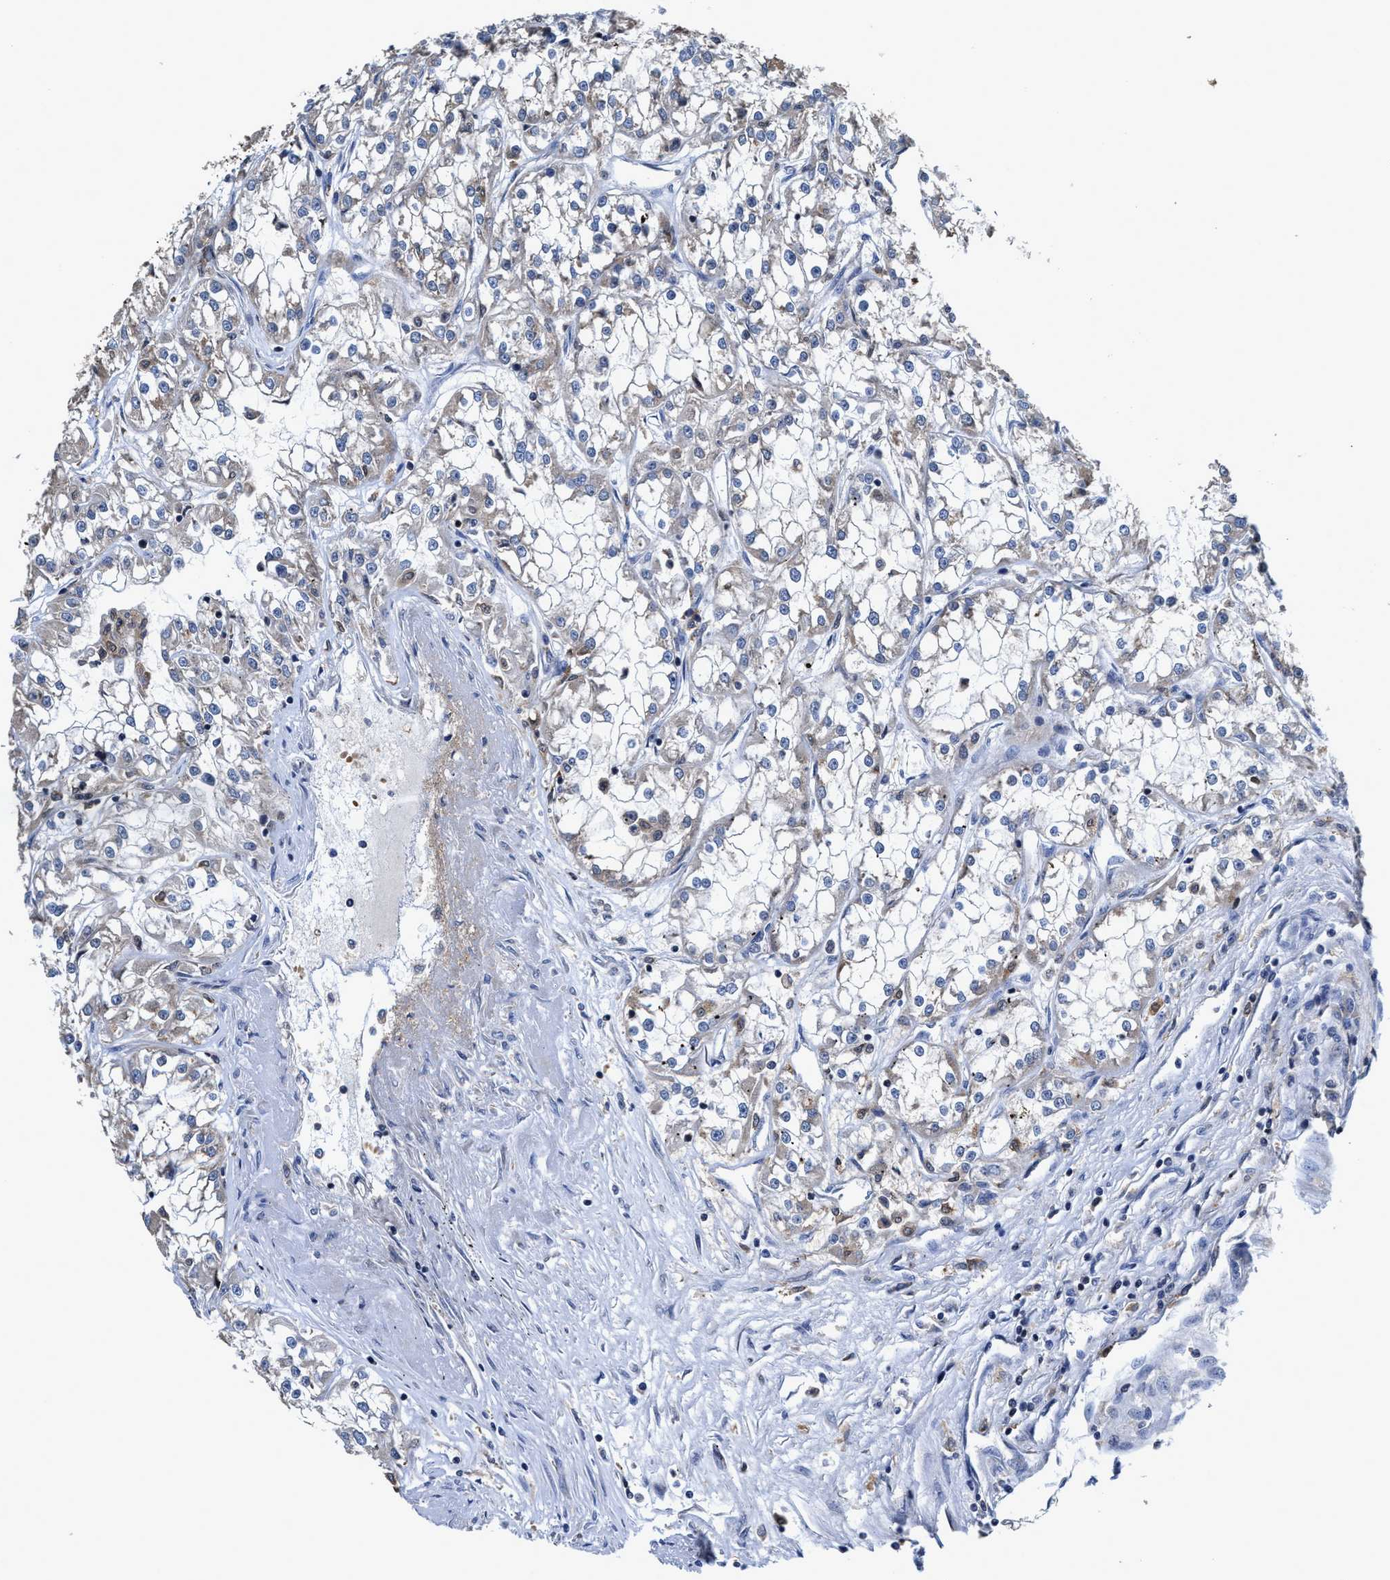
{"staining": {"intensity": "negative", "quantity": "none", "location": "none"}, "tissue": "renal cancer", "cell_type": "Tumor cells", "image_type": "cancer", "snomed": [{"axis": "morphology", "description": "Adenocarcinoma, NOS"}, {"axis": "topography", "description": "Kidney"}], "caption": "High magnification brightfield microscopy of renal adenocarcinoma stained with DAB (3,3'-diaminobenzidine) (brown) and counterstained with hematoxylin (blue): tumor cells show no significant staining.", "gene": "RGS10", "patient": {"sex": "female", "age": 52}}